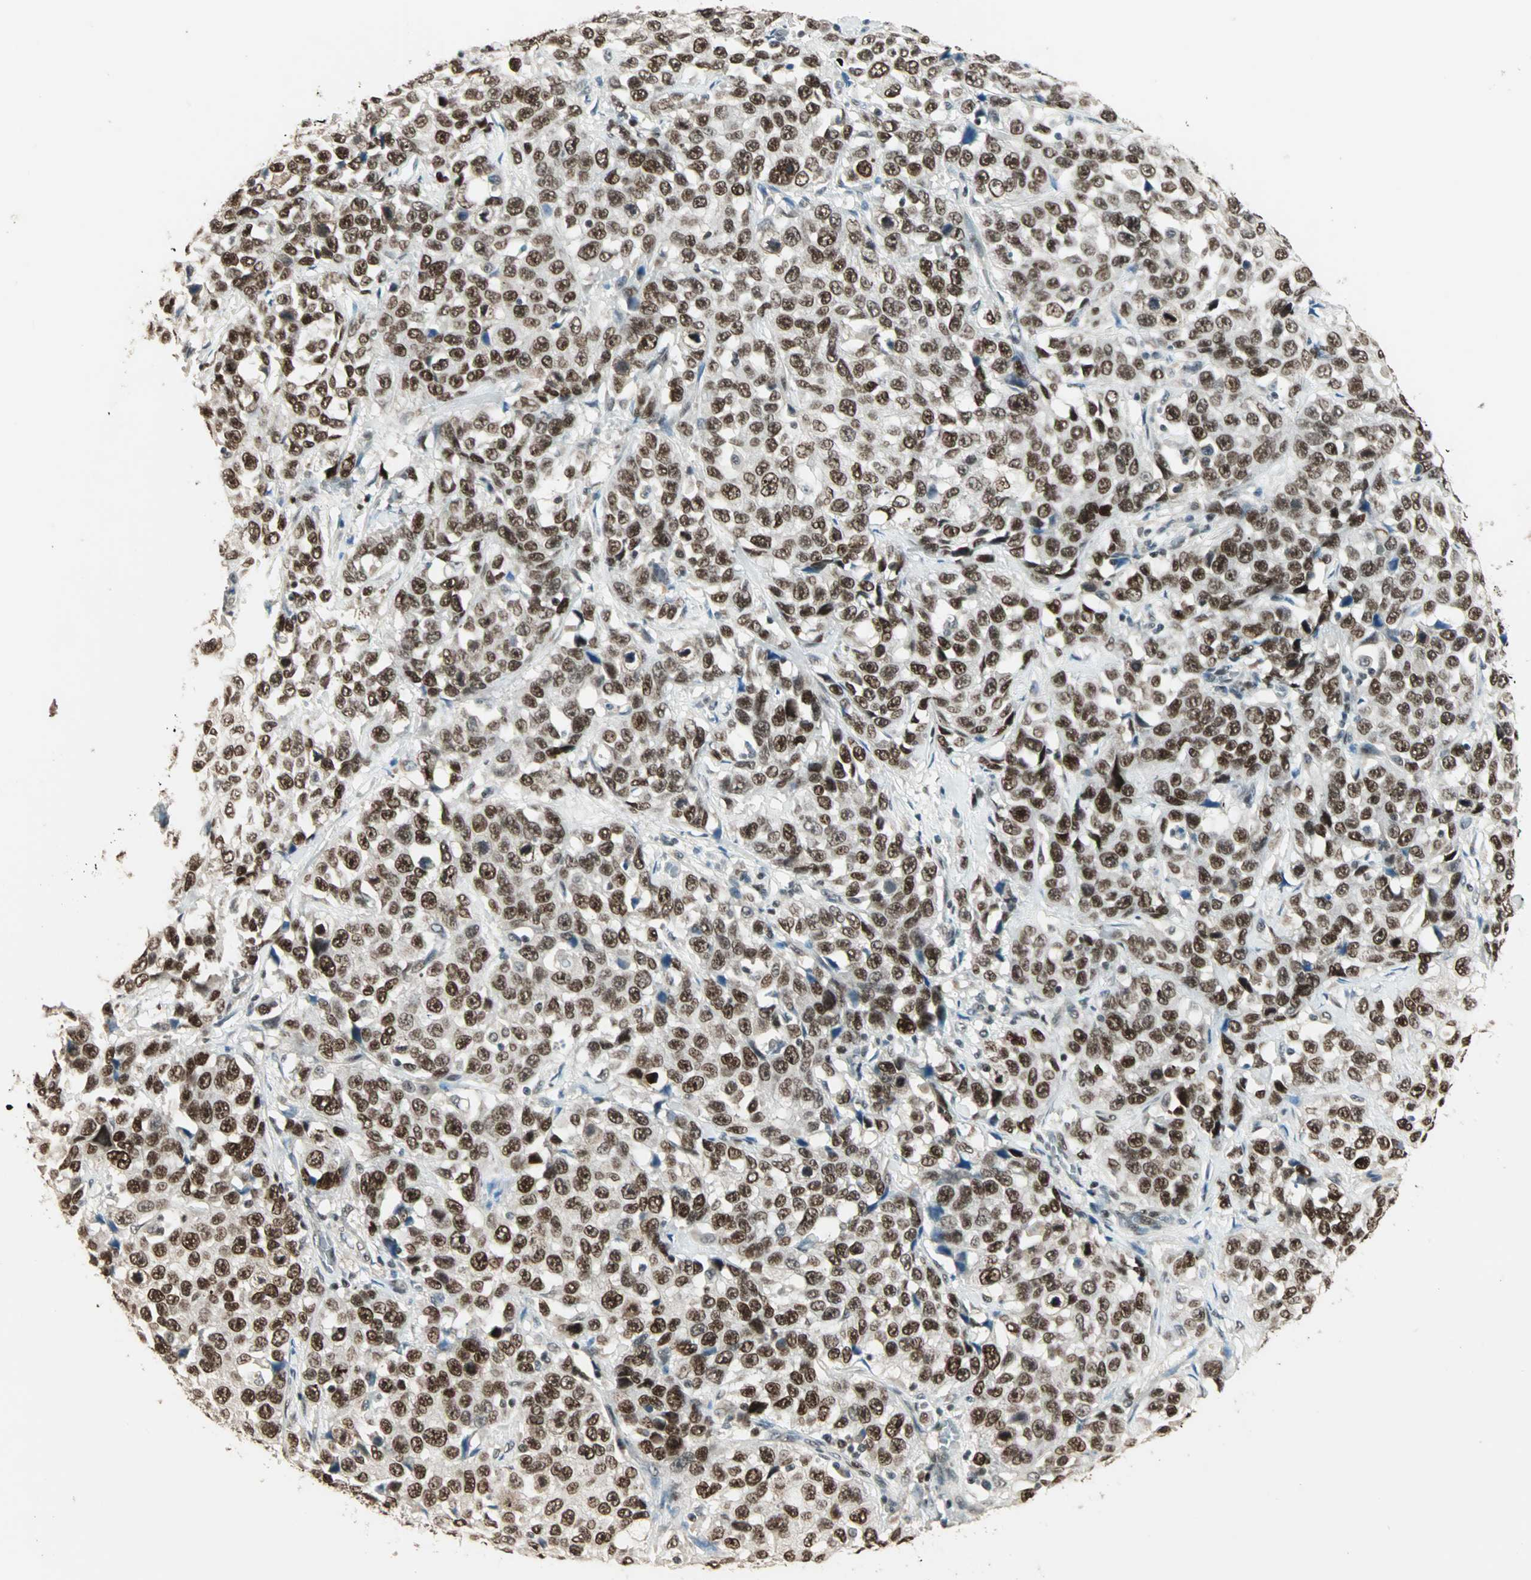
{"staining": {"intensity": "strong", "quantity": ">75%", "location": "nuclear"}, "tissue": "stomach cancer", "cell_type": "Tumor cells", "image_type": "cancer", "snomed": [{"axis": "morphology", "description": "Normal tissue, NOS"}, {"axis": "morphology", "description": "Adenocarcinoma, NOS"}, {"axis": "topography", "description": "Stomach"}], "caption": "Immunohistochemical staining of stomach adenocarcinoma displays high levels of strong nuclear protein positivity in approximately >75% of tumor cells.", "gene": "MDC1", "patient": {"sex": "male", "age": 48}}